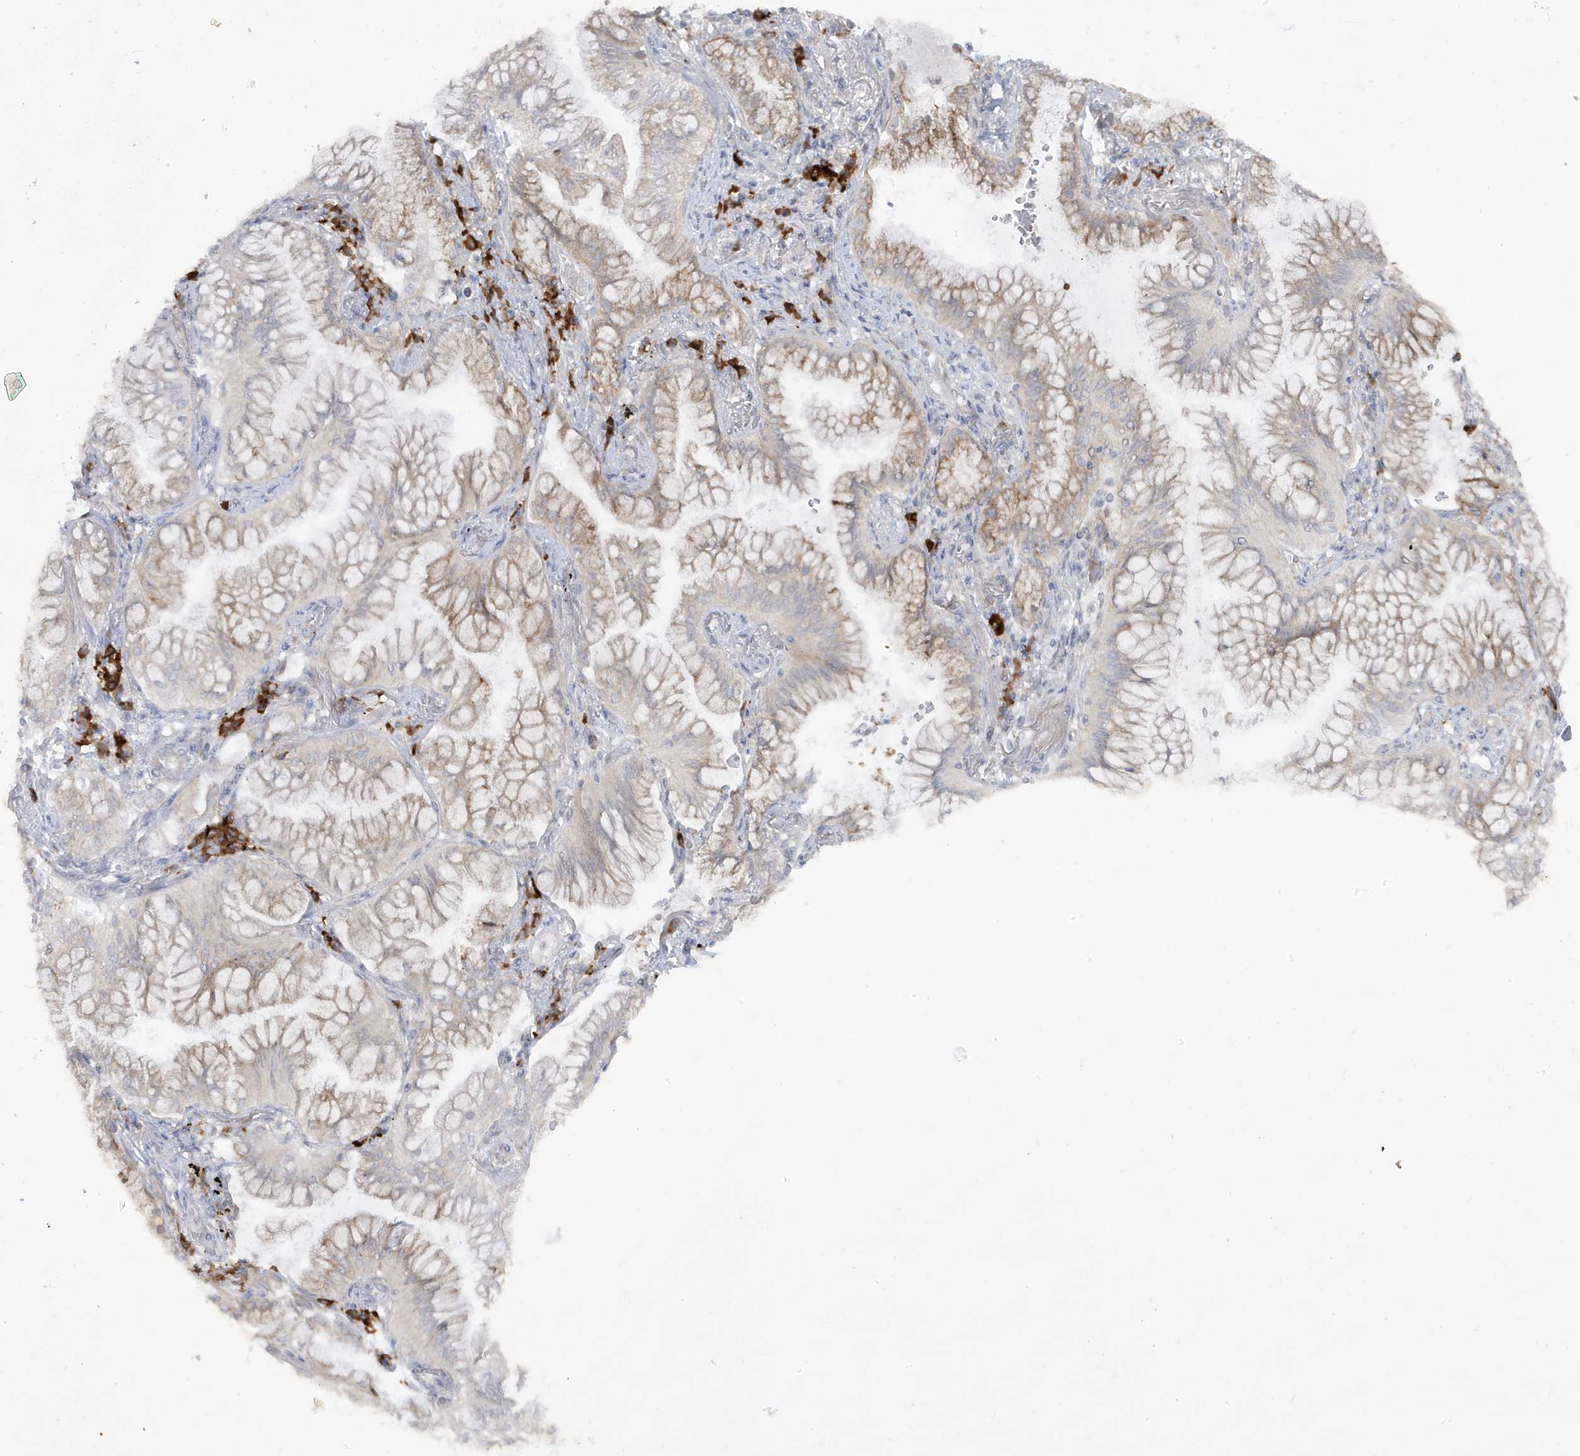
{"staining": {"intensity": "negative", "quantity": "none", "location": "none"}, "tissue": "lung cancer", "cell_type": "Tumor cells", "image_type": "cancer", "snomed": [{"axis": "morphology", "description": "Adenocarcinoma, NOS"}, {"axis": "topography", "description": "Lung"}], "caption": "This is a photomicrograph of immunohistochemistry (IHC) staining of lung cancer, which shows no expression in tumor cells.", "gene": "ZNF654", "patient": {"sex": "female", "age": 70}}